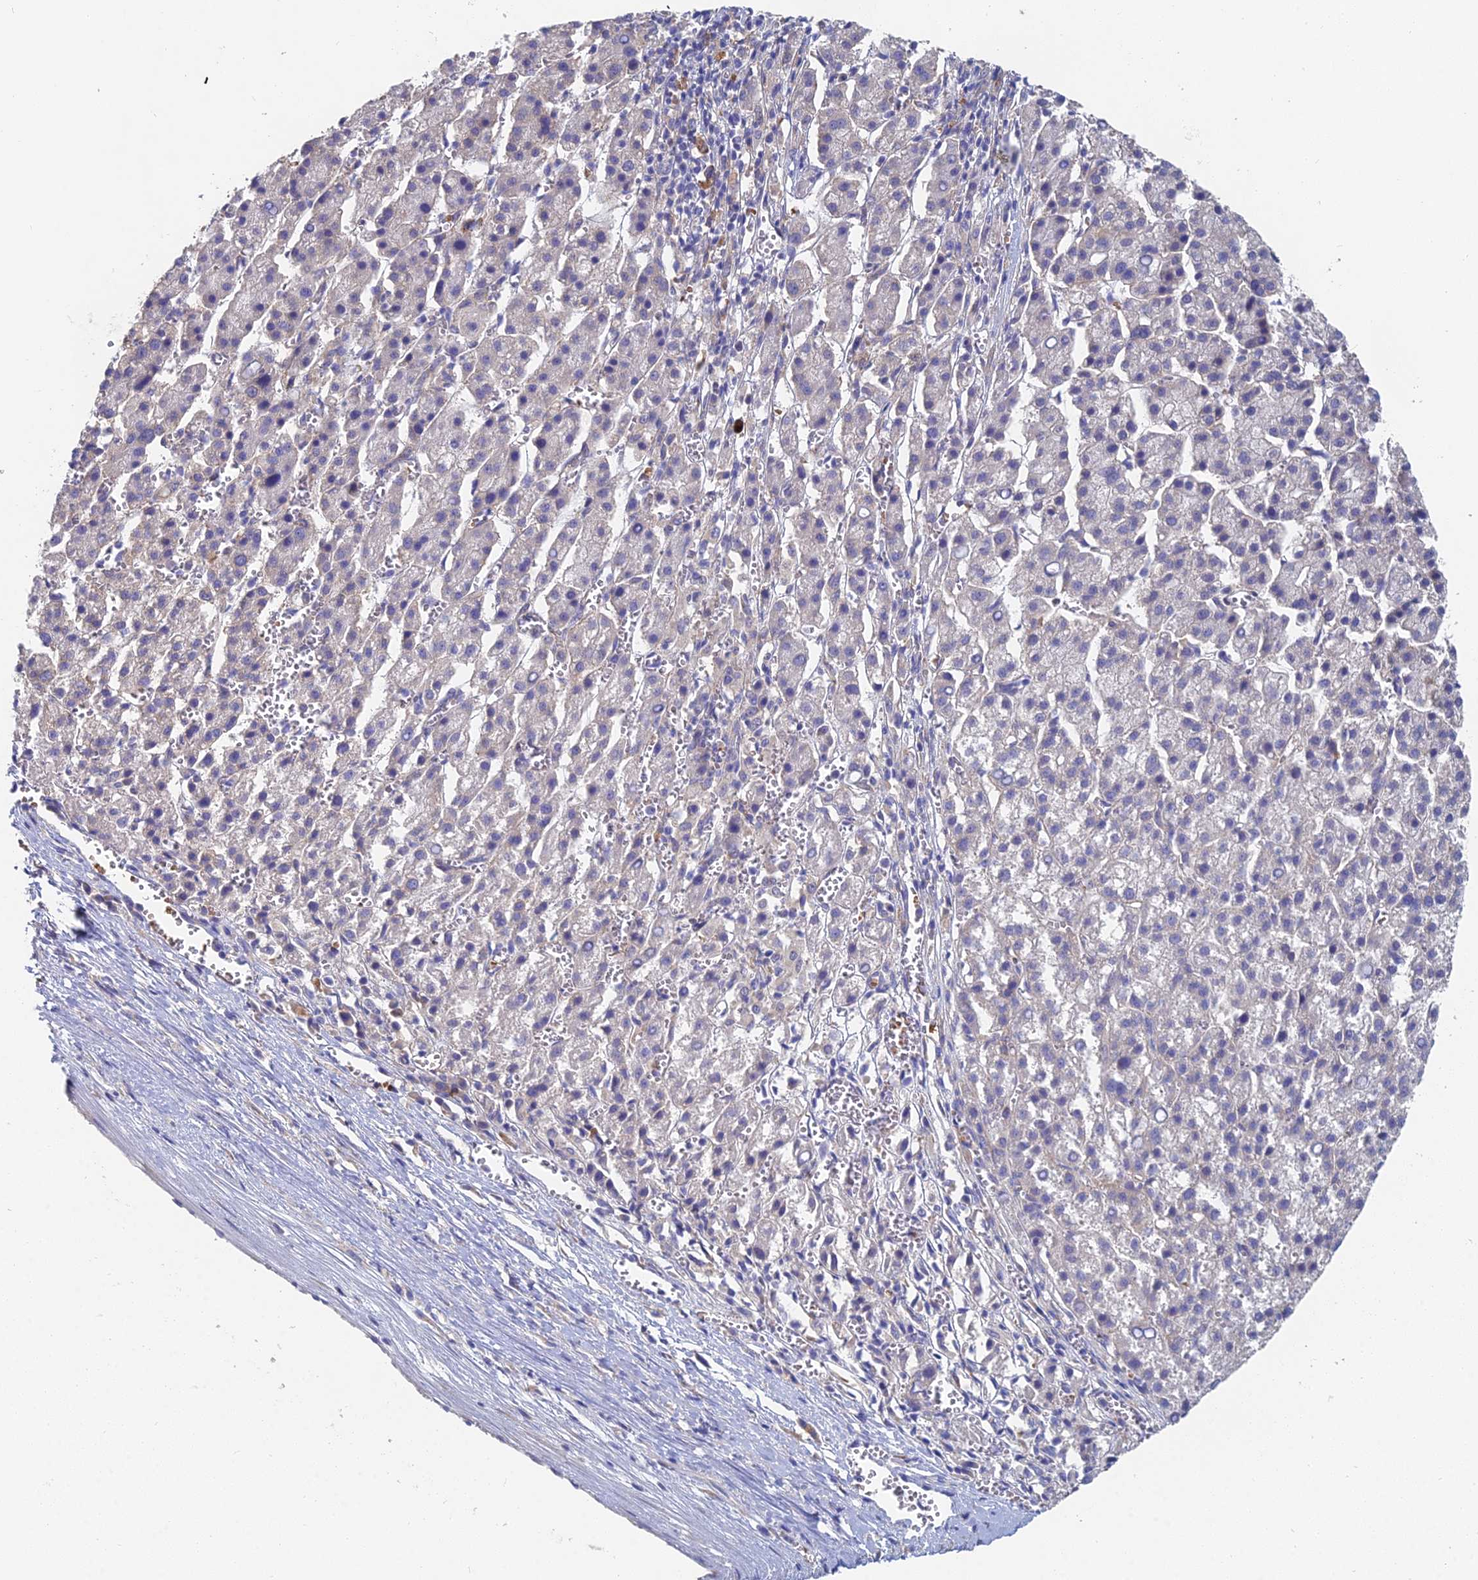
{"staining": {"intensity": "negative", "quantity": "none", "location": "none"}, "tissue": "liver cancer", "cell_type": "Tumor cells", "image_type": "cancer", "snomed": [{"axis": "morphology", "description": "Carcinoma, Hepatocellular, NOS"}, {"axis": "topography", "description": "Liver"}], "caption": "Immunohistochemistry micrograph of human liver cancer stained for a protein (brown), which shows no positivity in tumor cells. (DAB (3,3'-diaminobenzidine) immunohistochemistry with hematoxylin counter stain).", "gene": "ELOF1", "patient": {"sex": "female", "age": 58}}